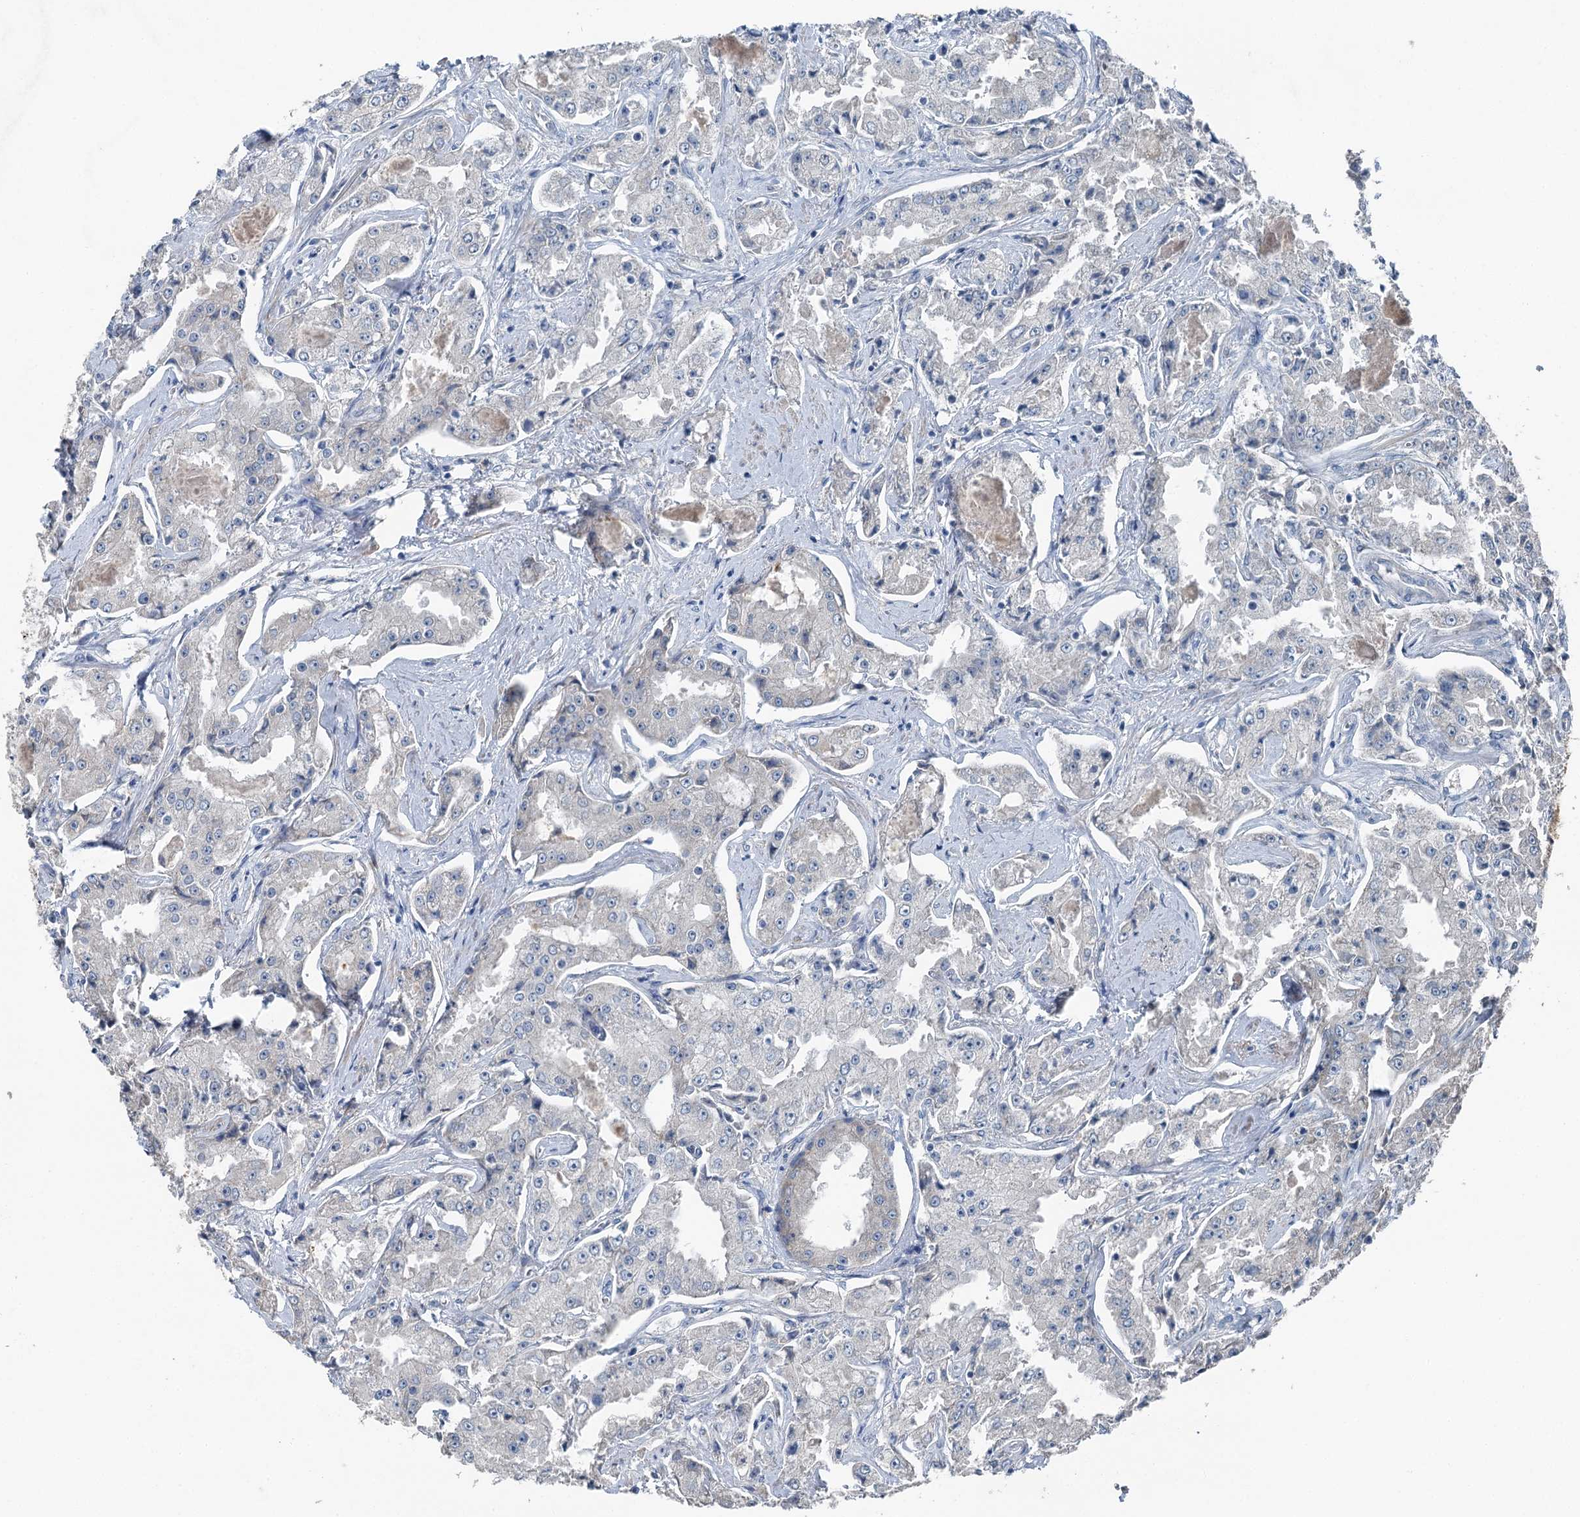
{"staining": {"intensity": "negative", "quantity": "none", "location": "none"}, "tissue": "prostate cancer", "cell_type": "Tumor cells", "image_type": "cancer", "snomed": [{"axis": "morphology", "description": "Adenocarcinoma, High grade"}, {"axis": "topography", "description": "Prostate"}], "caption": "Immunohistochemistry (IHC) histopathology image of prostate cancer (high-grade adenocarcinoma) stained for a protein (brown), which demonstrates no staining in tumor cells.", "gene": "C6orf120", "patient": {"sex": "male", "age": 73}}